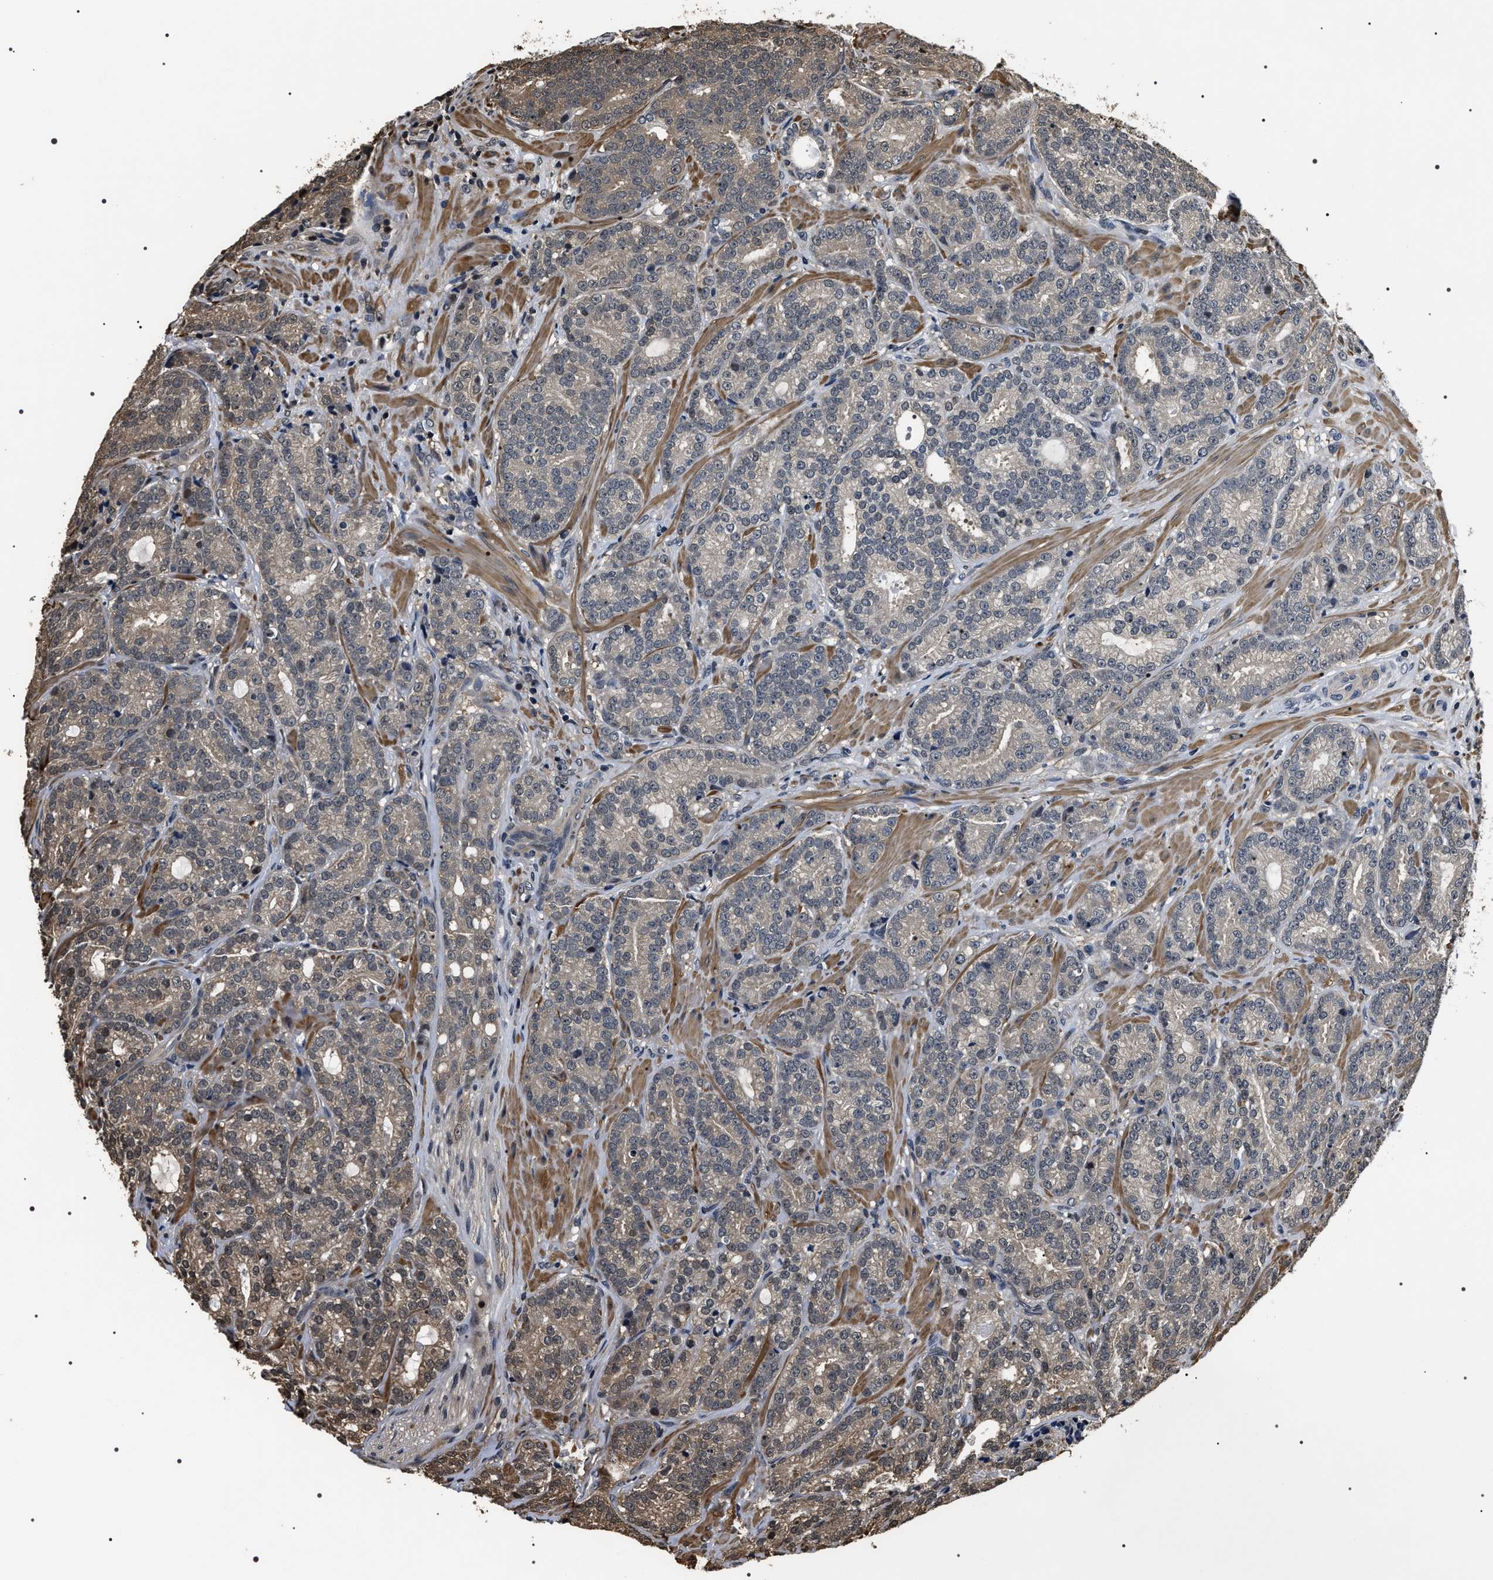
{"staining": {"intensity": "weak", "quantity": "25%-75%", "location": "cytoplasmic/membranous"}, "tissue": "prostate cancer", "cell_type": "Tumor cells", "image_type": "cancer", "snomed": [{"axis": "morphology", "description": "Adenocarcinoma, High grade"}, {"axis": "topography", "description": "Prostate"}], "caption": "DAB immunohistochemical staining of human prostate high-grade adenocarcinoma exhibits weak cytoplasmic/membranous protein positivity in about 25%-75% of tumor cells.", "gene": "ARHGAP22", "patient": {"sex": "male", "age": 61}}